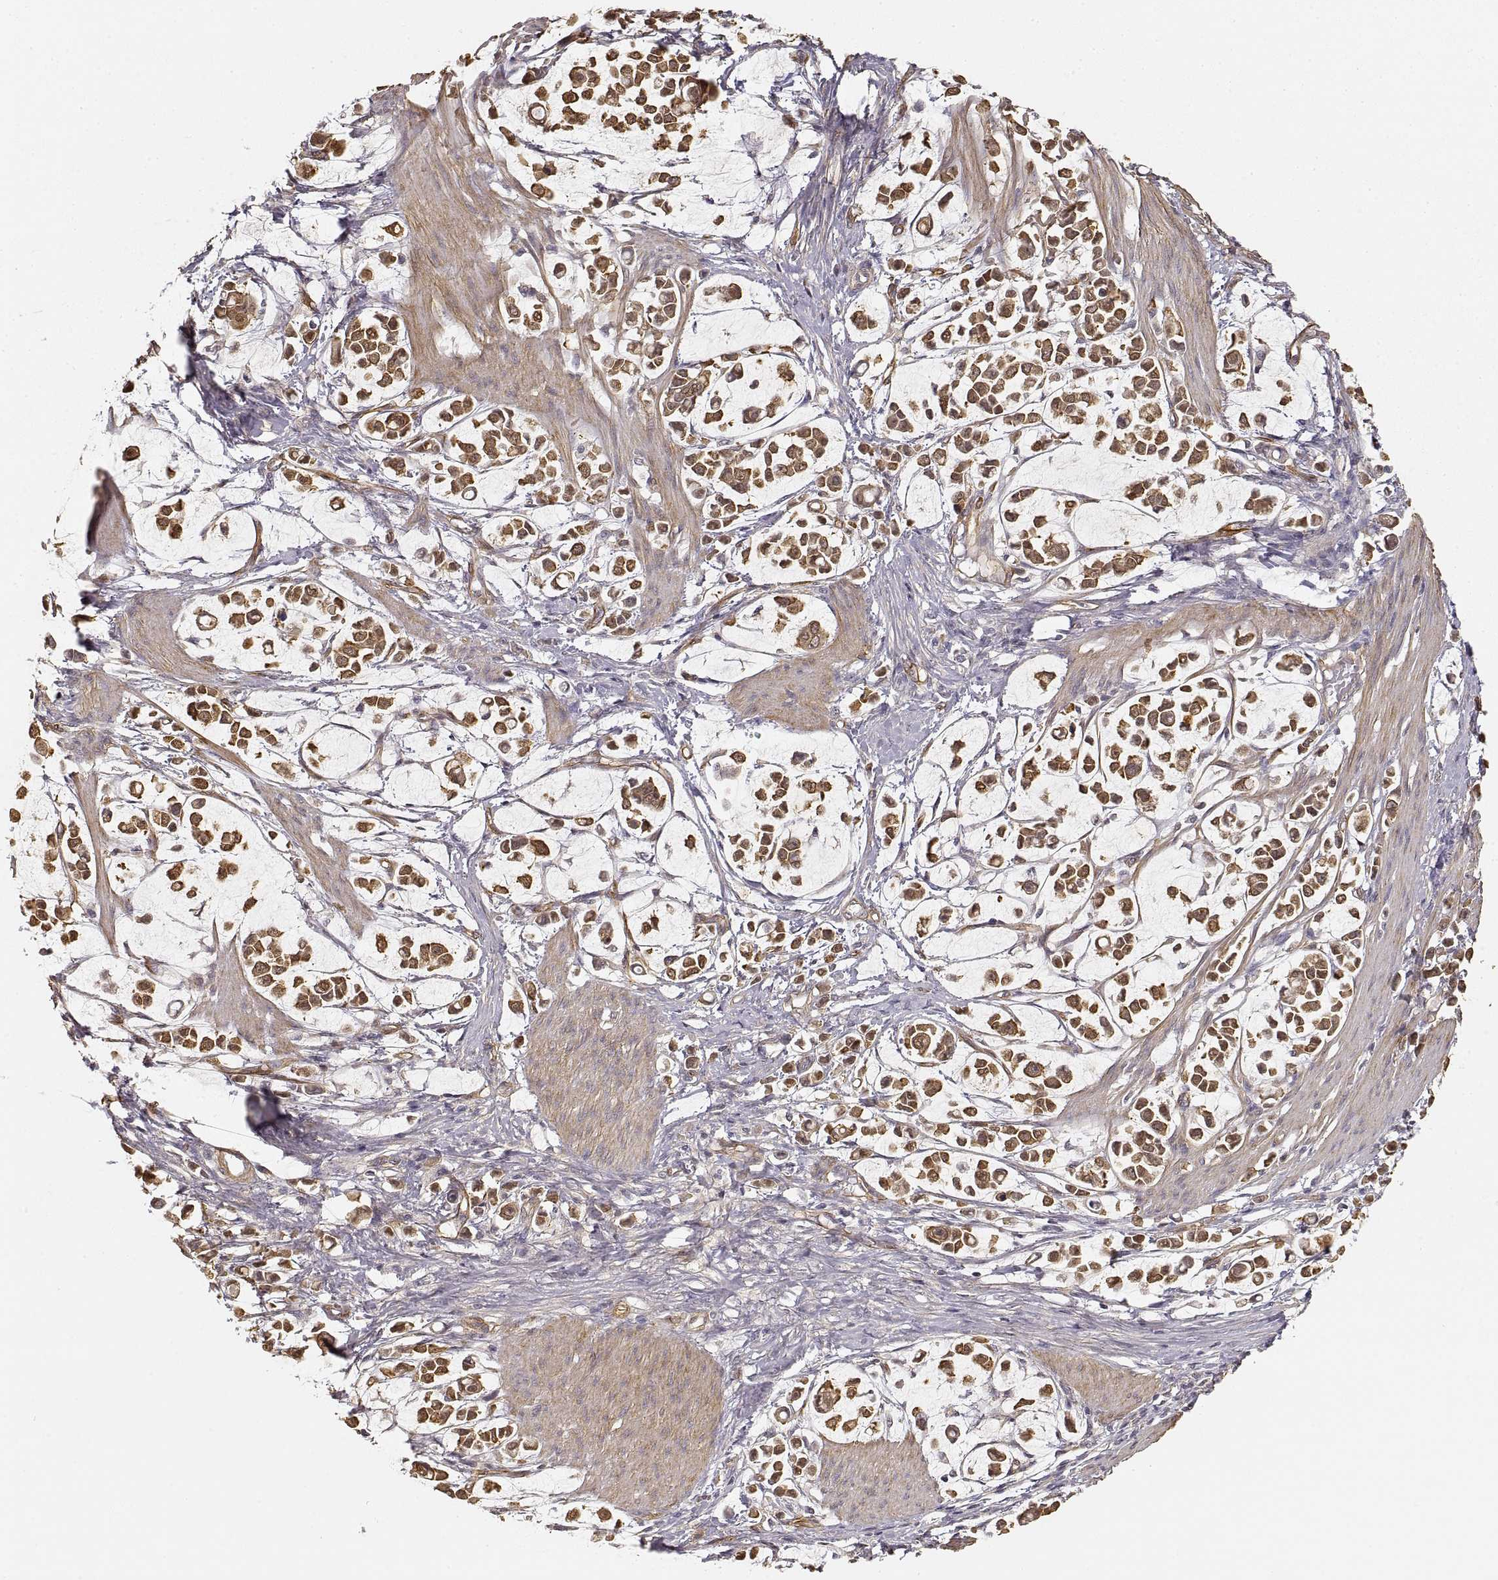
{"staining": {"intensity": "strong", "quantity": ">75%", "location": "cytoplasmic/membranous"}, "tissue": "stomach cancer", "cell_type": "Tumor cells", "image_type": "cancer", "snomed": [{"axis": "morphology", "description": "Adenocarcinoma, NOS"}, {"axis": "topography", "description": "Stomach"}], "caption": "Tumor cells exhibit high levels of strong cytoplasmic/membranous staining in approximately >75% of cells in human stomach cancer (adenocarcinoma).", "gene": "LAMA4", "patient": {"sex": "male", "age": 82}}